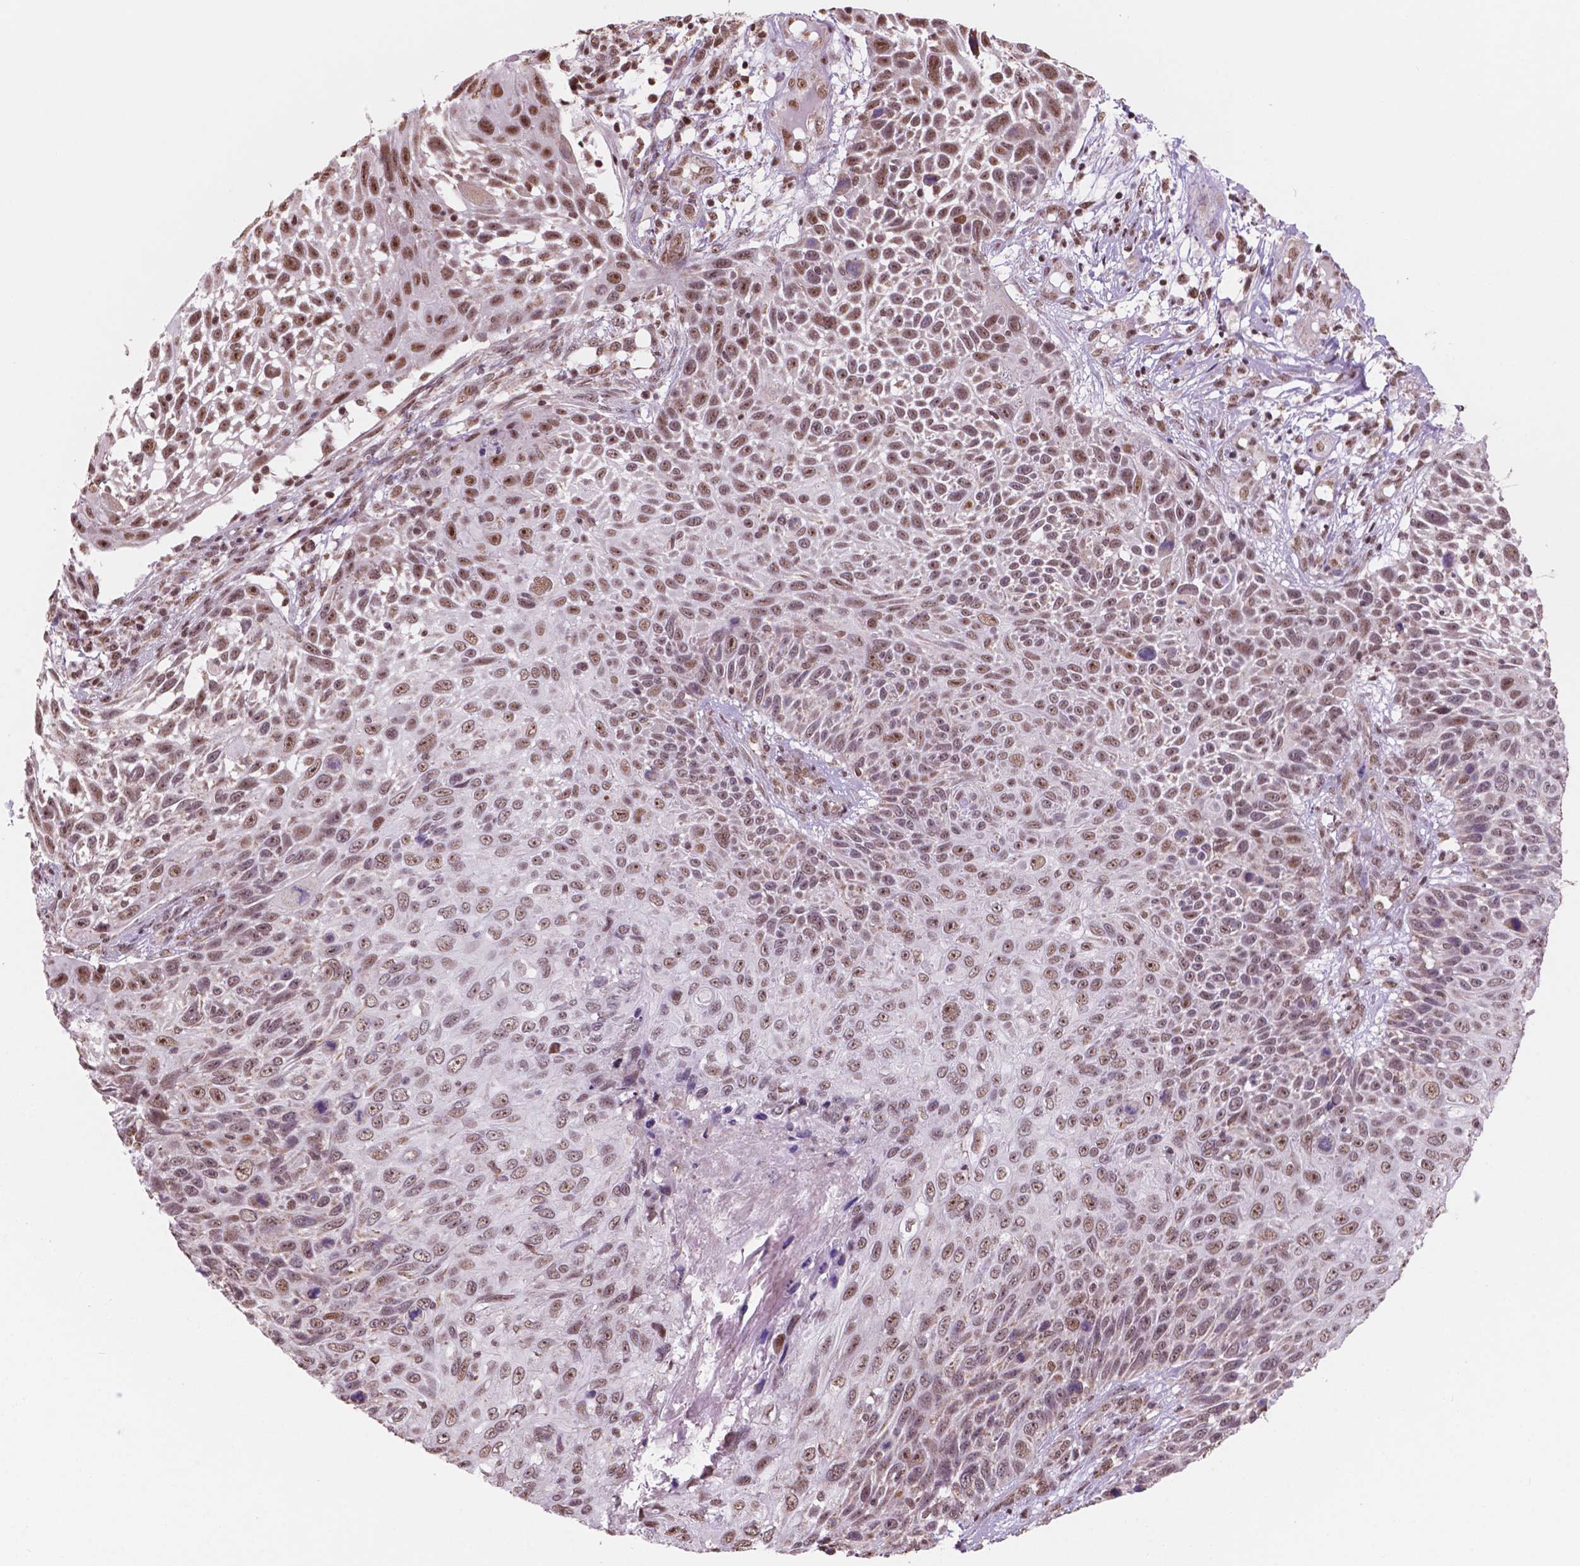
{"staining": {"intensity": "moderate", "quantity": ">75%", "location": "nuclear"}, "tissue": "skin cancer", "cell_type": "Tumor cells", "image_type": "cancer", "snomed": [{"axis": "morphology", "description": "Squamous cell carcinoma, NOS"}, {"axis": "topography", "description": "Skin"}], "caption": "DAB immunohistochemical staining of human skin cancer exhibits moderate nuclear protein expression in about >75% of tumor cells.", "gene": "NDUFA10", "patient": {"sex": "male", "age": 92}}